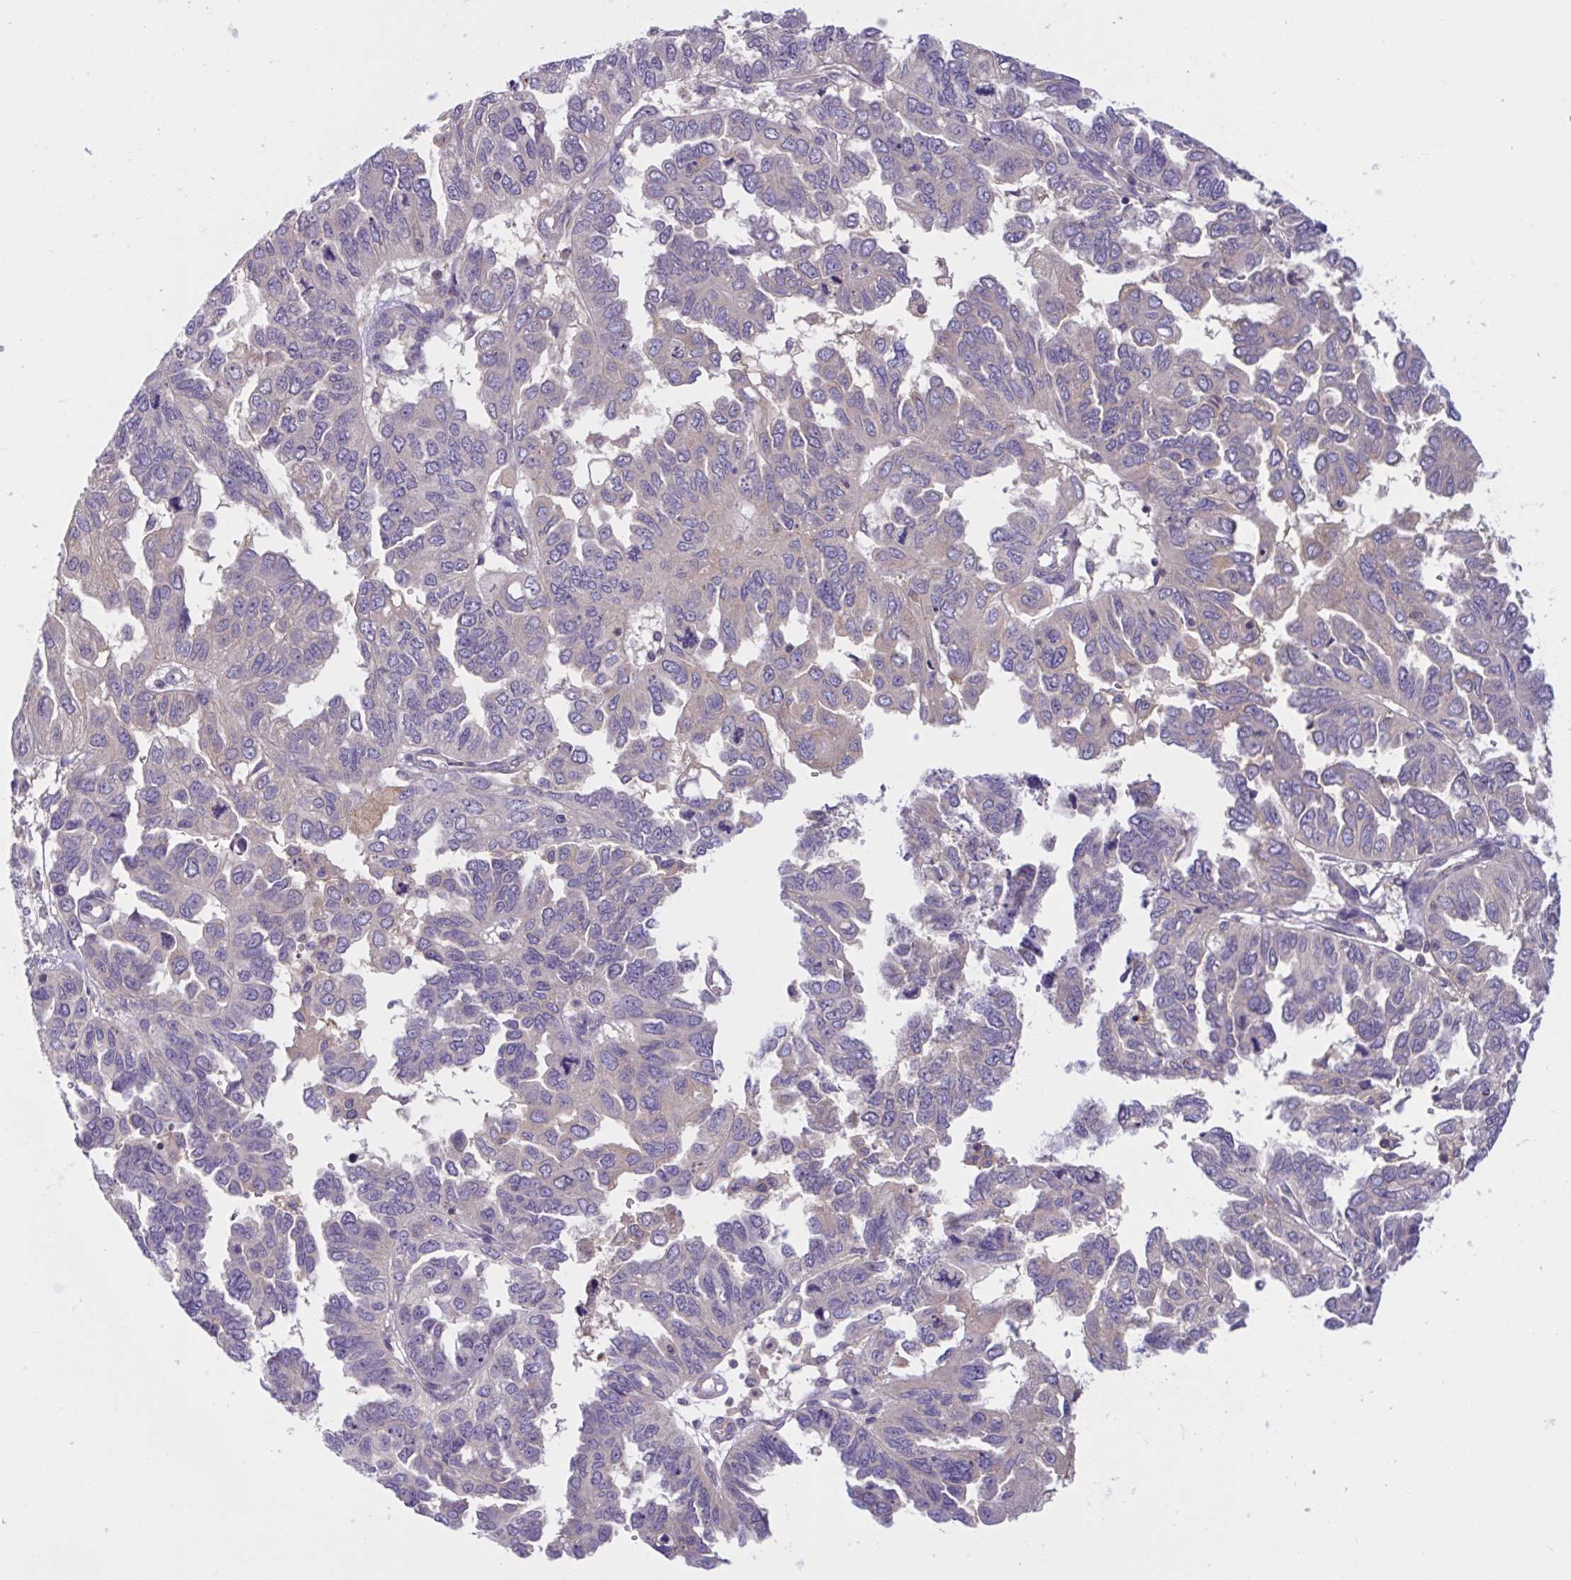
{"staining": {"intensity": "negative", "quantity": "none", "location": "none"}, "tissue": "ovarian cancer", "cell_type": "Tumor cells", "image_type": "cancer", "snomed": [{"axis": "morphology", "description": "Cystadenocarcinoma, serous, NOS"}, {"axis": "topography", "description": "Ovary"}], "caption": "Tumor cells are negative for brown protein staining in ovarian cancer (serous cystadenocarcinoma).", "gene": "WNT9B", "patient": {"sex": "female", "age": 53}}